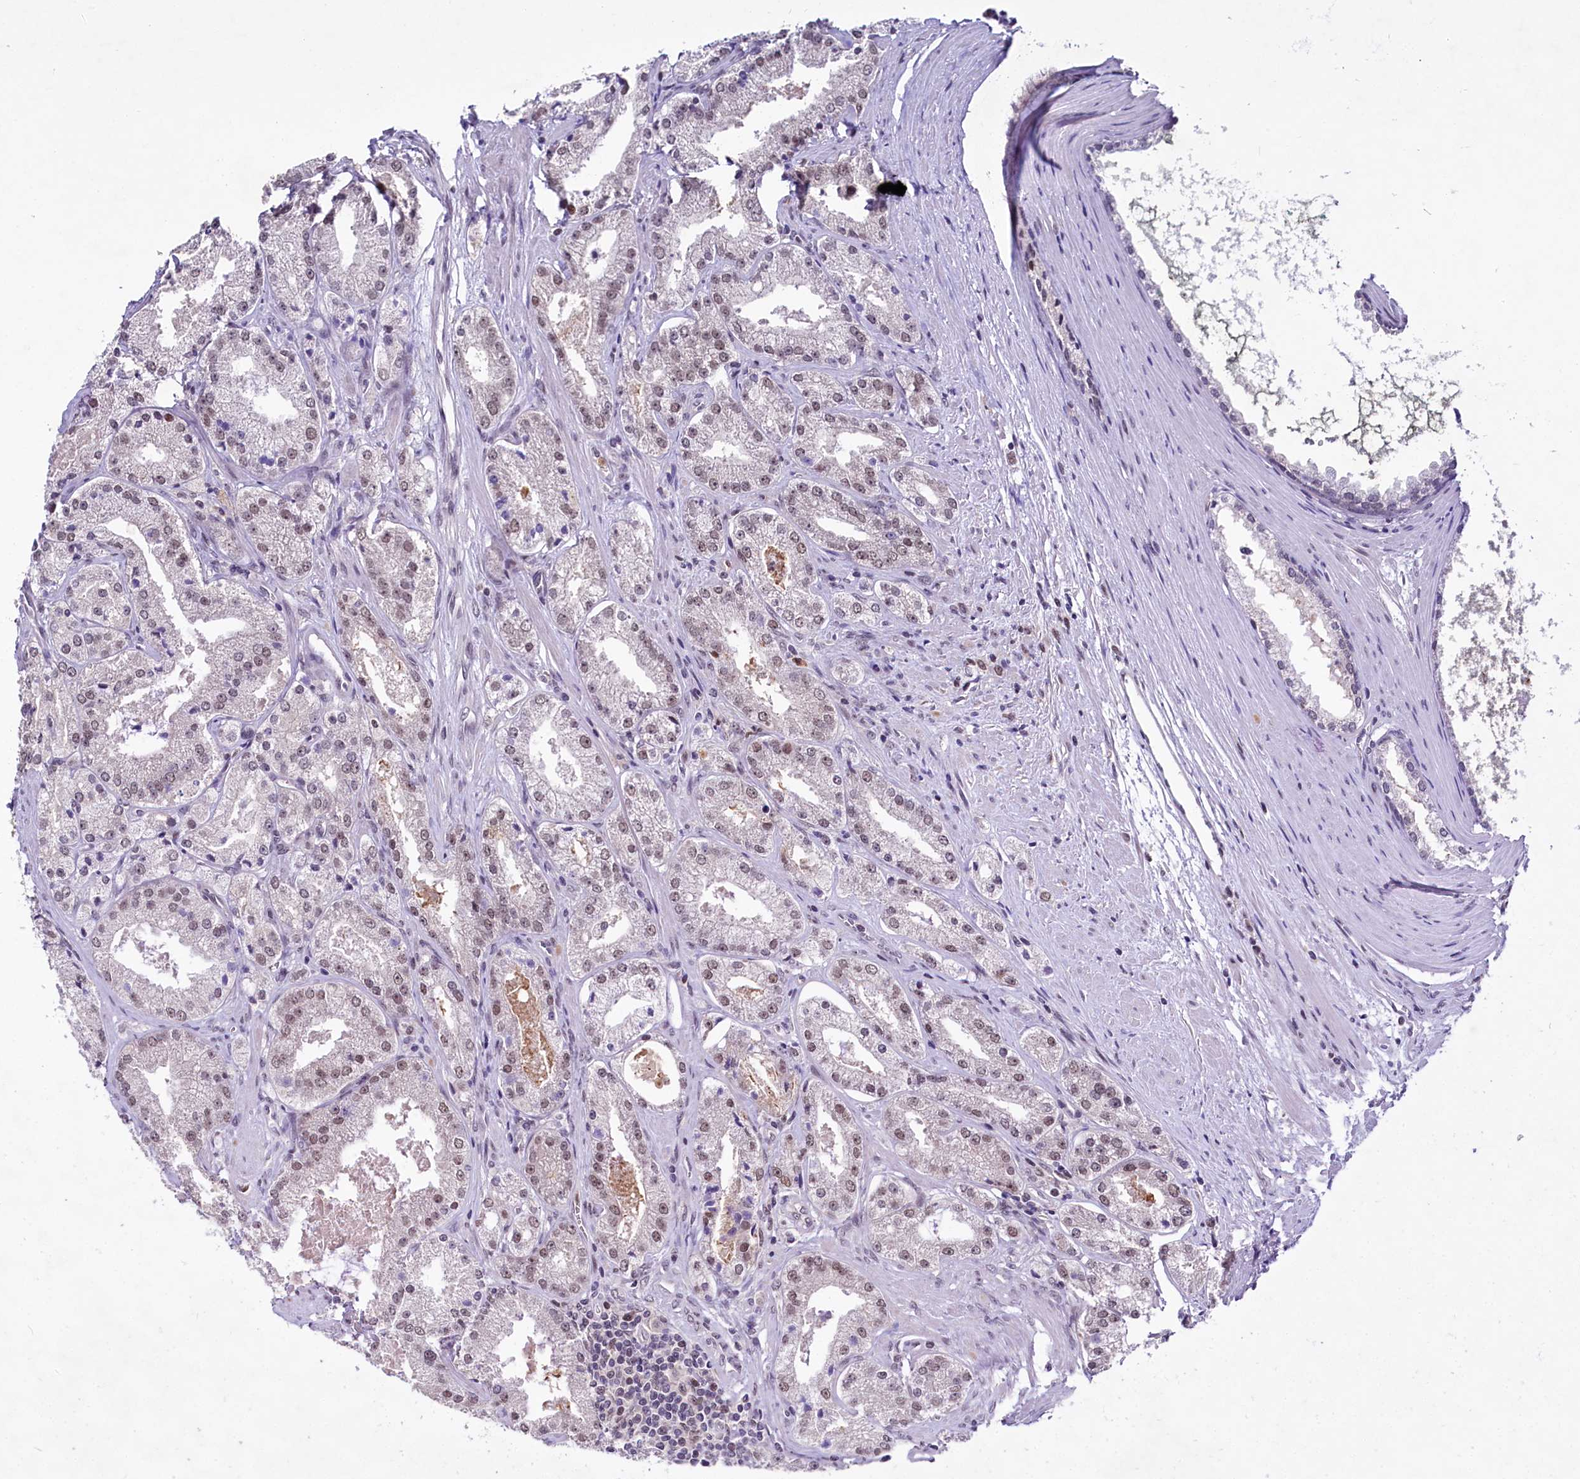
{"staining": {"intensity": "weak", "quantity": "25%-75%", "location": "nuclear"}, "tissue": "prostate cancer", "cell_type": "Tumor cells", "image_type": "cancer", "snomed": [{"axis": "morphology", "description": "Adenocarcinoma, Low grade"}, {"axis": "topography", "description": "Prostate"}], "caption": "Tumor cells reveal weak nuclear expression in about 25%-75% of cells in prostate cancer.", "gene": "SCAF11", "patient": {"sex": "male", "age": 69}}